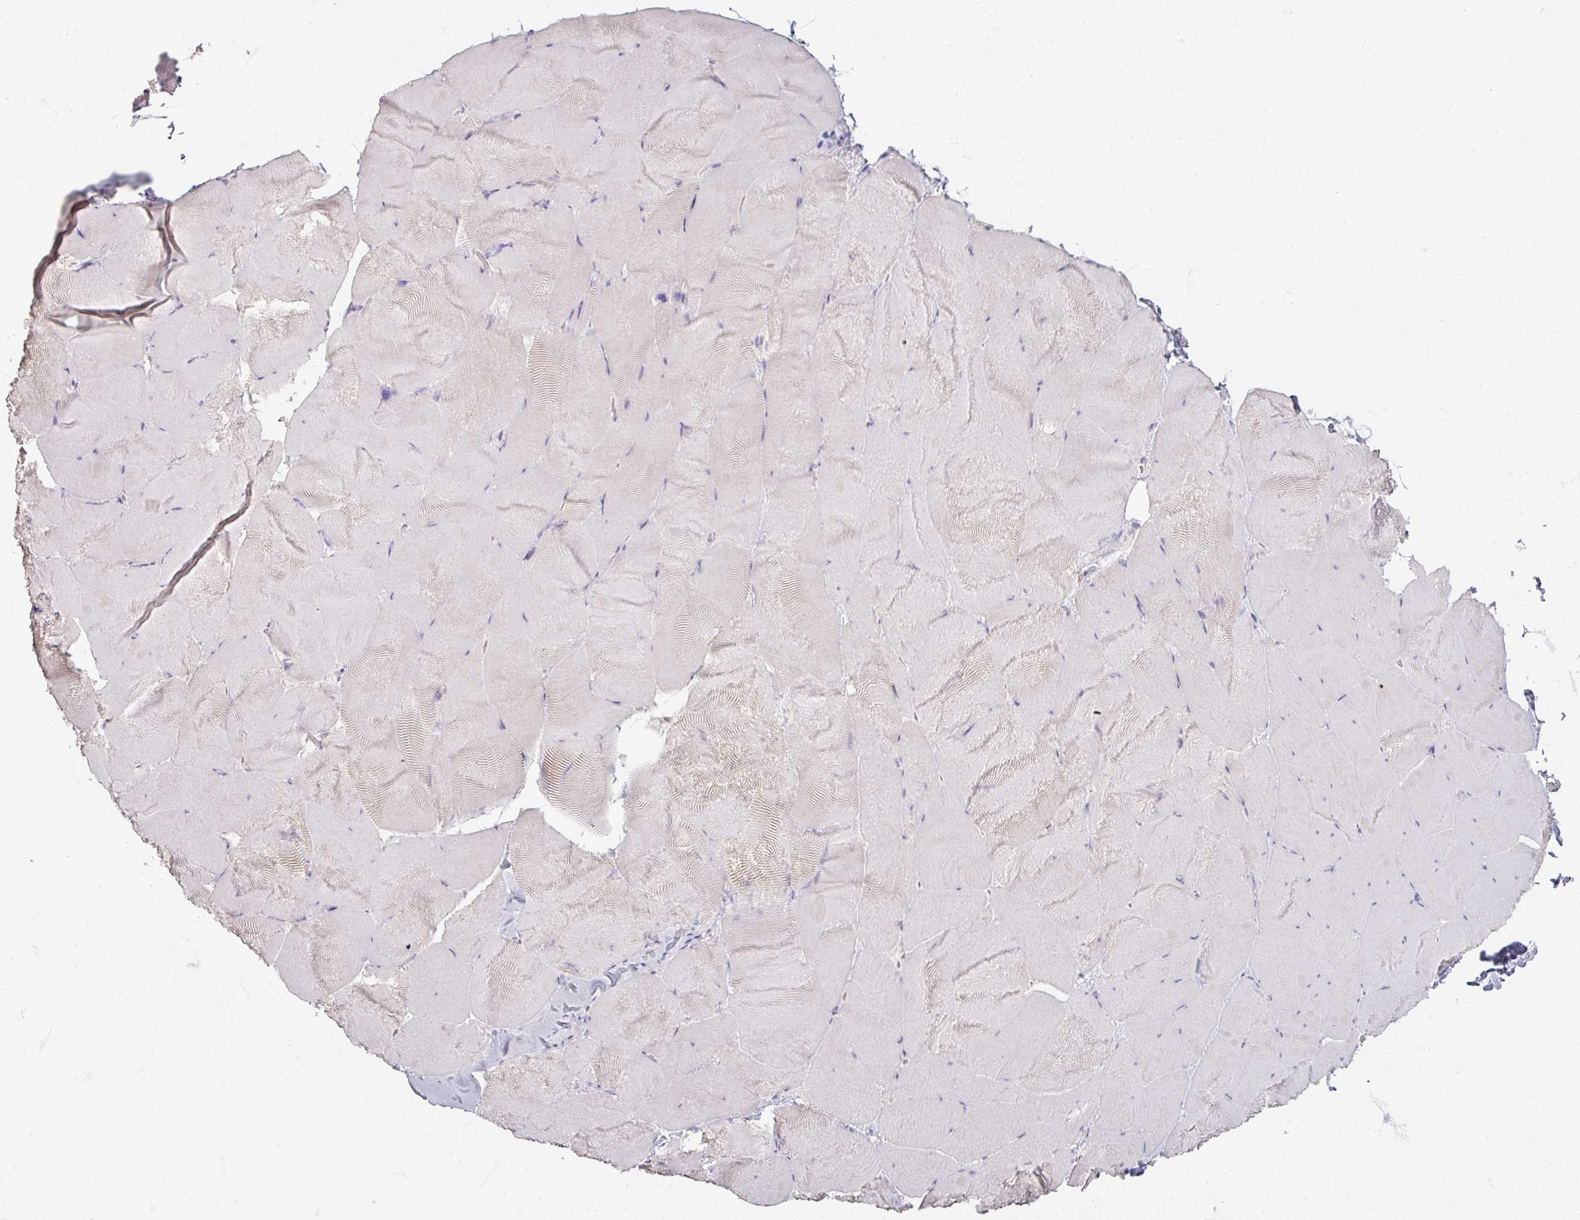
{"staining": {"intensity": "negative", "quantity": "none", "location": "none"}, "tissue": "skeletal muscle", "cell_type": "Myocytes", "image_type": "normal", "snomed": [{"axis": "morphology", "description": "Normal tissue, NOS"}, {"axis": "topography", "description": "Skeletal muscle"}], "caption": "This is an immunohistochemistry photomicrograph of benign human skeletal muscle. There is no staining in myocytes.", "gene": "SOX11", "patient": {"sex": "female", "age": 64}}